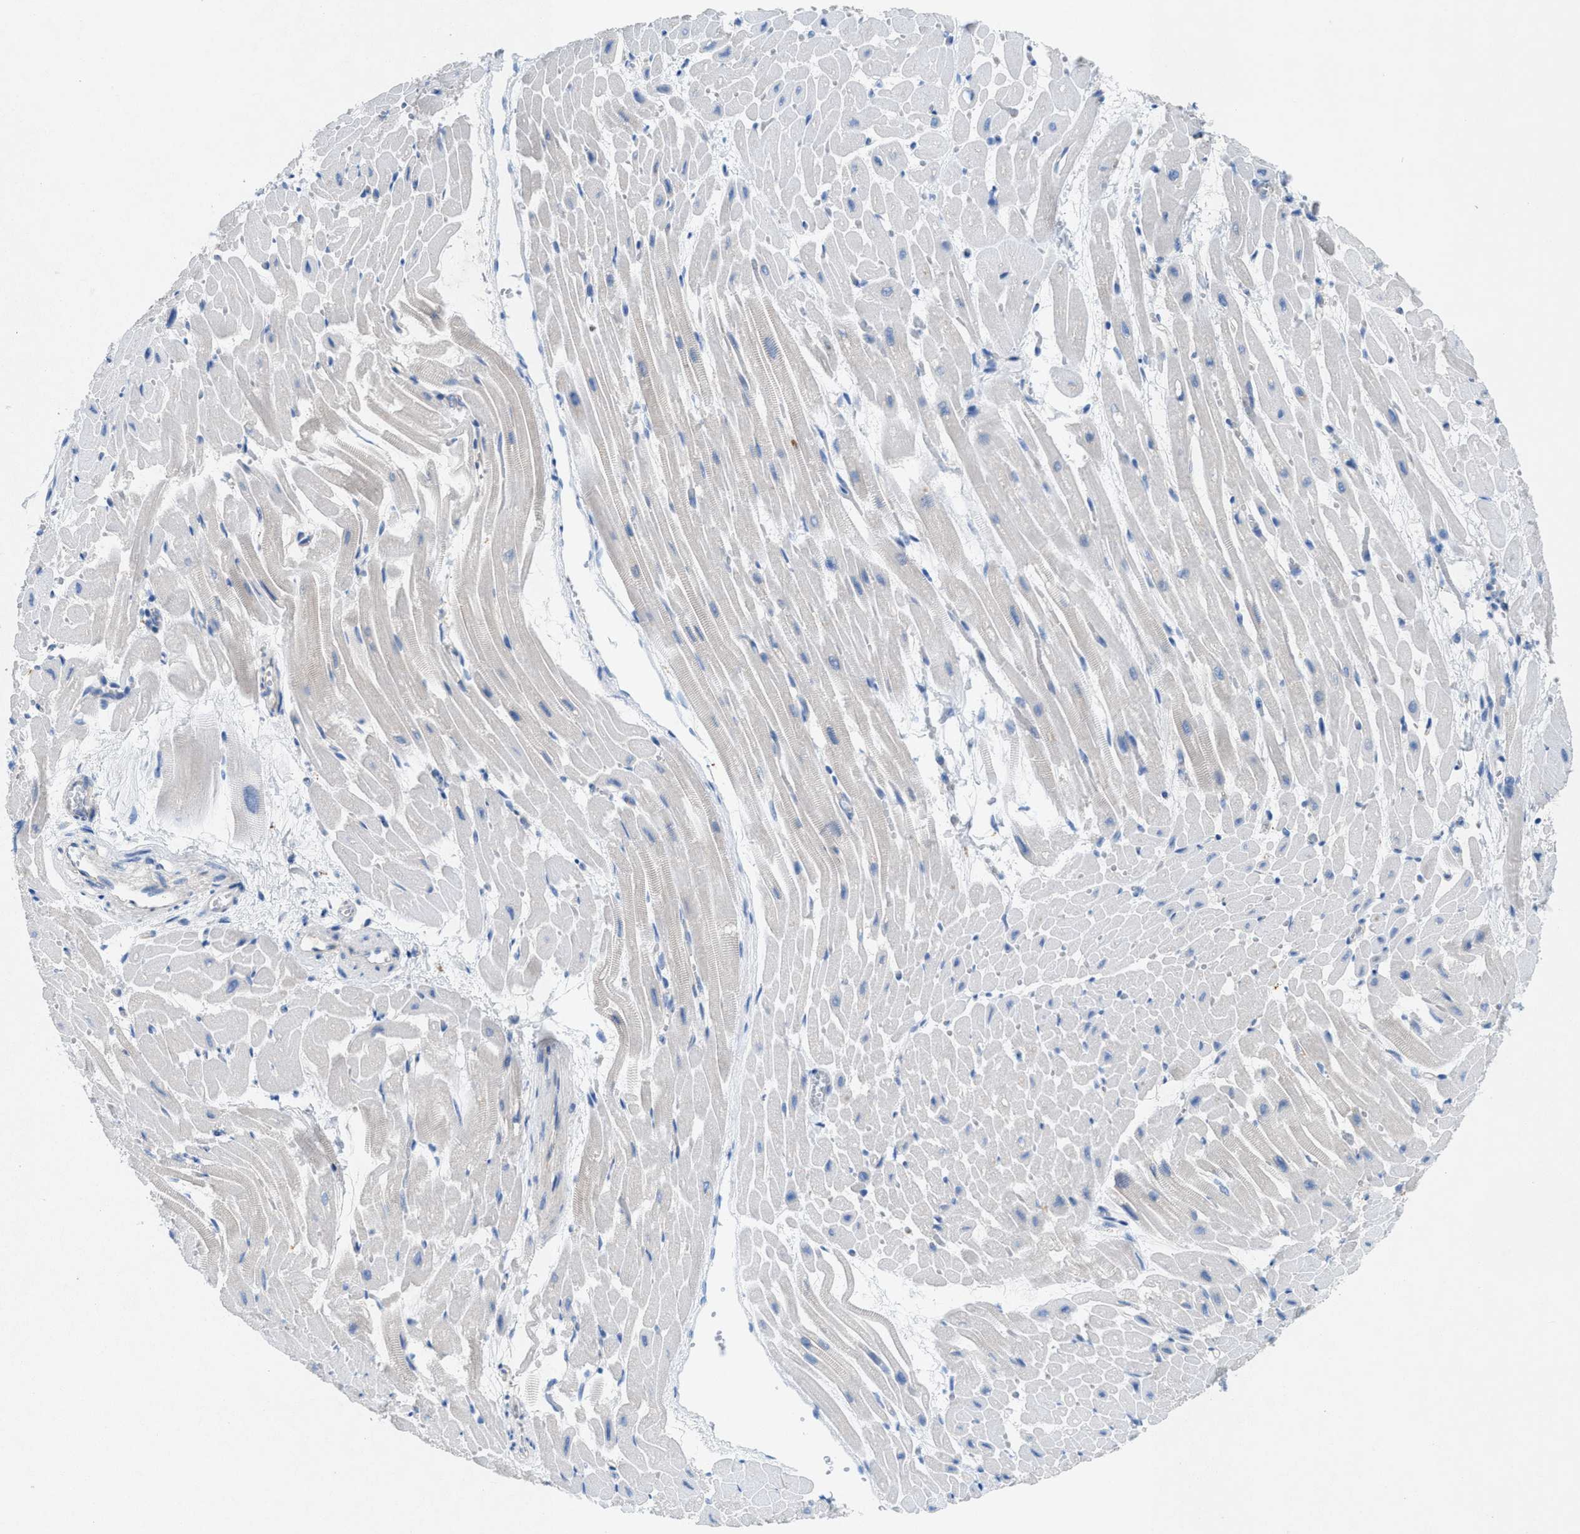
{"staining": {"intensity": "weak", "quantity": "<25%", "location": "cytoplasmic/membranous"}, "tissue": "heart muscle", "cell_type": "Cardiomyocytes", "image_type": "normal", "snomed": [{"axis": "morphology", "description": "Normal tissue, NOS"}, {"axis": "topography", "description": "Heart"}], "caption": "Immunohistochemical staining of benign heart muscle displays no significant staining in cardiomyocytes.", "gene": "CKLF", "patient": {"sex": "male", "age": 45}}